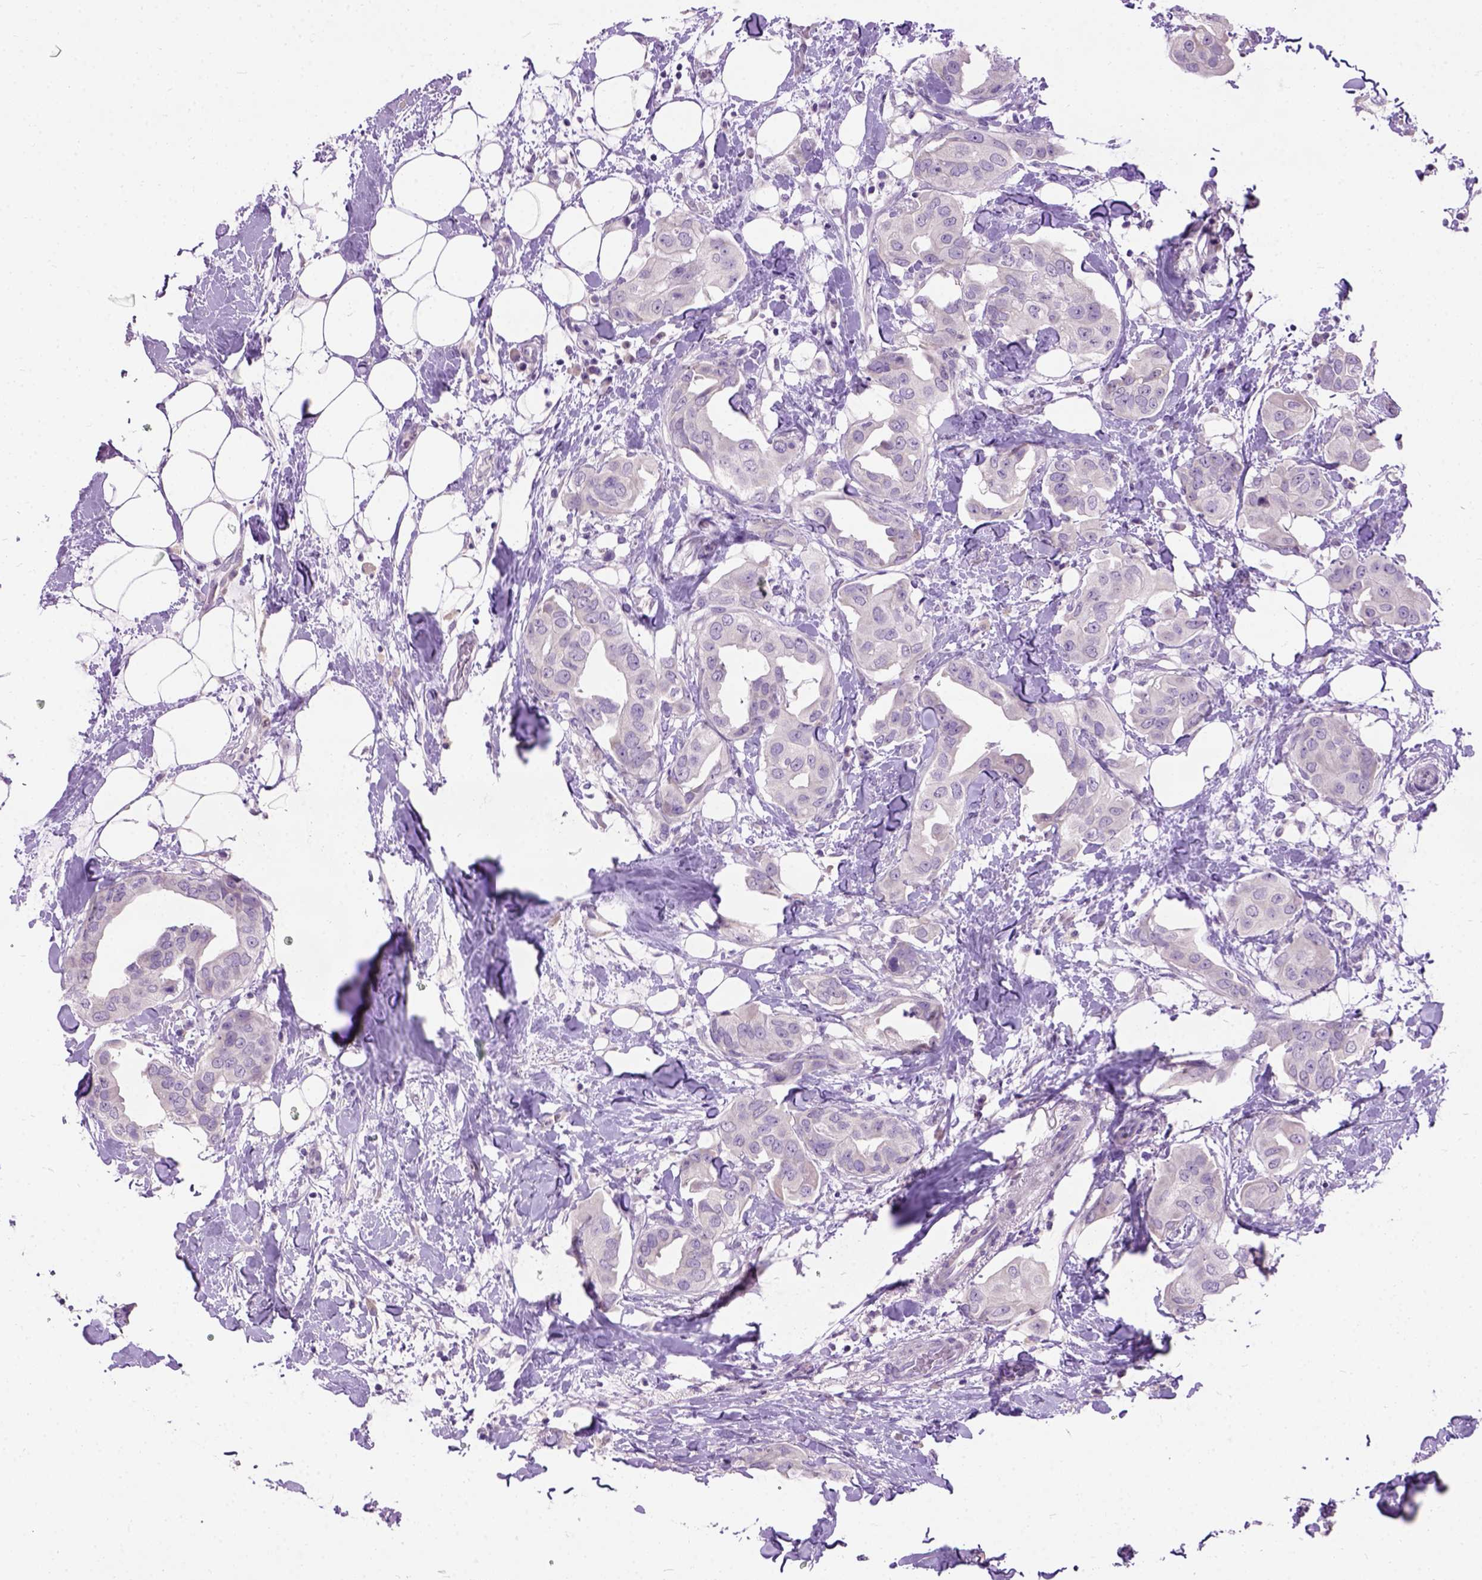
{"staining": {"intensity": "negative", "quantity": "none", "location": "none"}, "tissue": "breast cancer", "cell_type": "Tumor cells", "image_type": "cancer", "snomed": [{"axis": "morphology", "description": "Normal tissue, NOS"}, {"axis": "morphology", "description": "Duct carcinoma"}, {"axis": "topography", "description": "Breast"}], "caption": "DAB (3,3'-diaminobenzidine) immunohistochemical staining of human breast invasive ductal carcinoma displays no significant positivity in tumor cells.", "gene": "MAPT", "patient": {"sex": "female", "age": 40}}